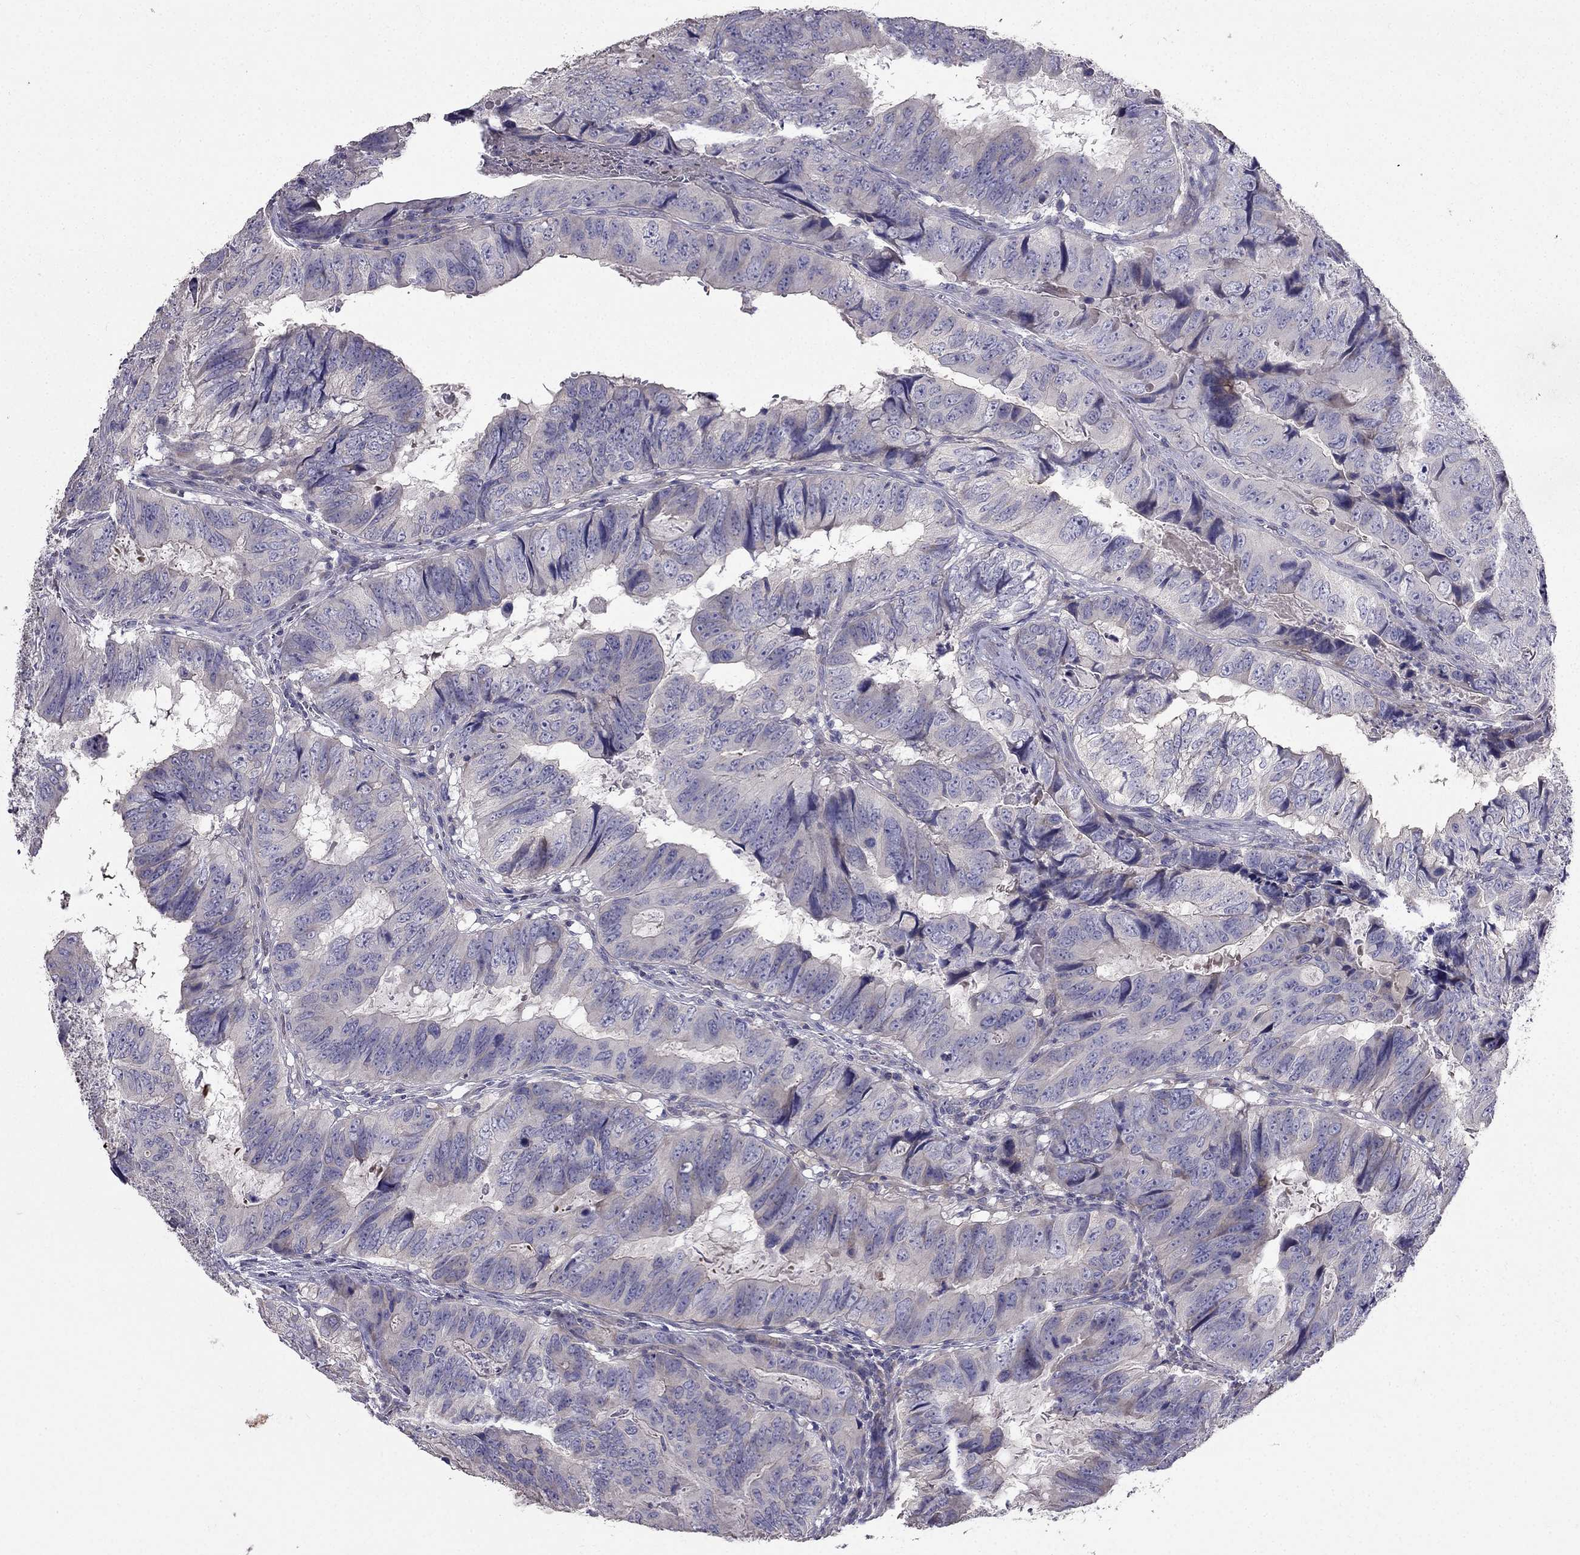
{"staining": {"intensity": "weak", "quantity": "<25%", "location": "cytoplasmic/membranous"}, "tissue": "colorectal cancer", "cell_type": "Tumor cells", "image_type": "cancer", "snomed": [{"axis": "morphology", "description": "Adenocarcinoma, NOS"}, {"axis": "topography", "description": "Colon"}], "caption": "The histopathology image exhibits no staining of tumor cells in colorectal cancer (adenocarcinoma). (Stains: DAB IHC with hematoxylin counter stain, Microscopy: brightfield microscopy at high magnification).", "gene": "AS3MT", "patient": {"sex": "male", "age": 79}}